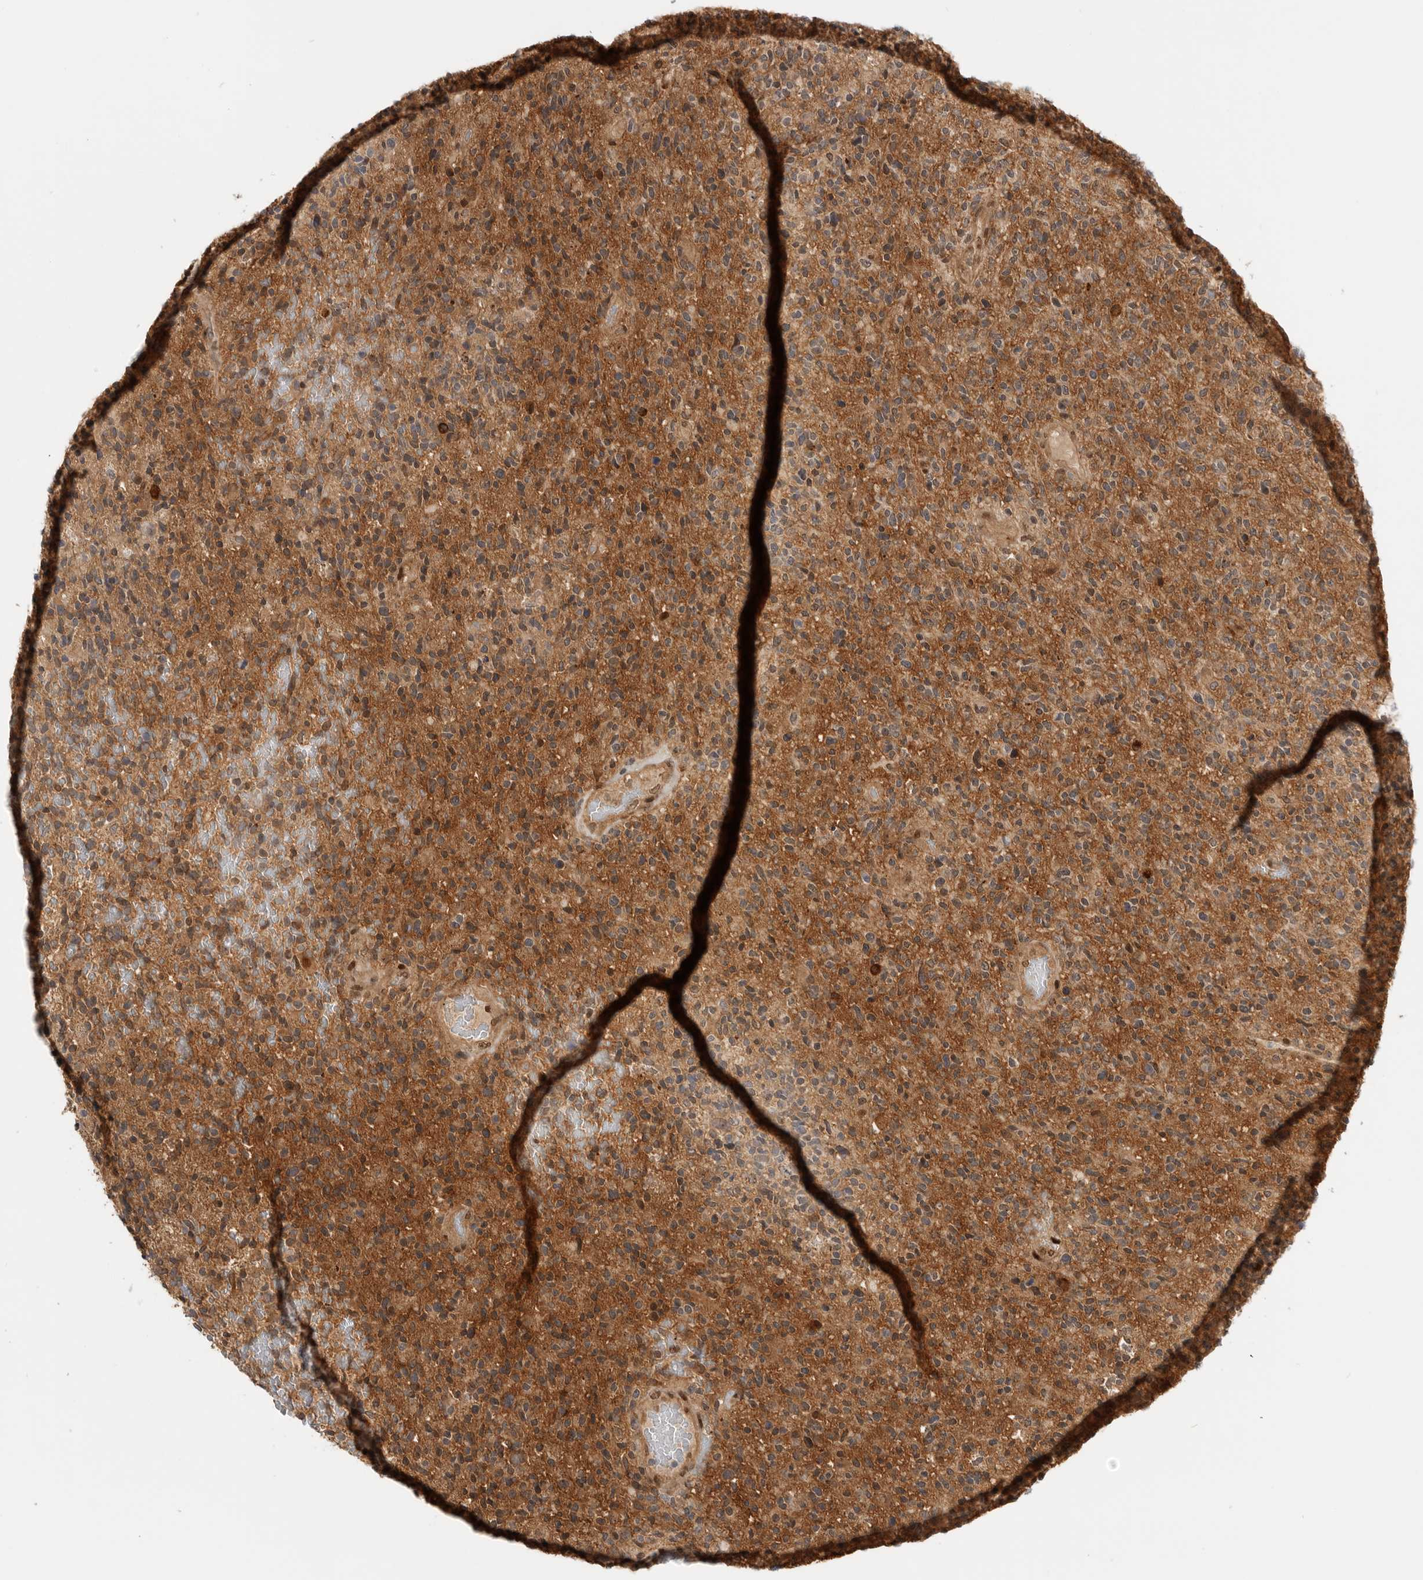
{"staining": {"intensity": "moderate", "quantity": "25%-75%", "location": "cytoplasmic/membranous"}, "tissue": "glioma", "cell_type": "Tumor cells", "image_type": "cancer", "snomed": [{"axis": "morphology", "description": "Glioma, malignant, High grade"}, {"axis": "topography", "description": "Brain"}], "caption": "Tumor cells reveal medium levels of moderate cytoplasmic/membranous positivity in about 25%-75% of cells in glioma. The protein of interest is stained brown, and the nuclei are stained in blue (DAB (3,3'-diaminobenzidine) IHC with brightfield microscopy, high magnification).", "gene": "DCAF8", "patient": {"sex": "male", "age": 72}}